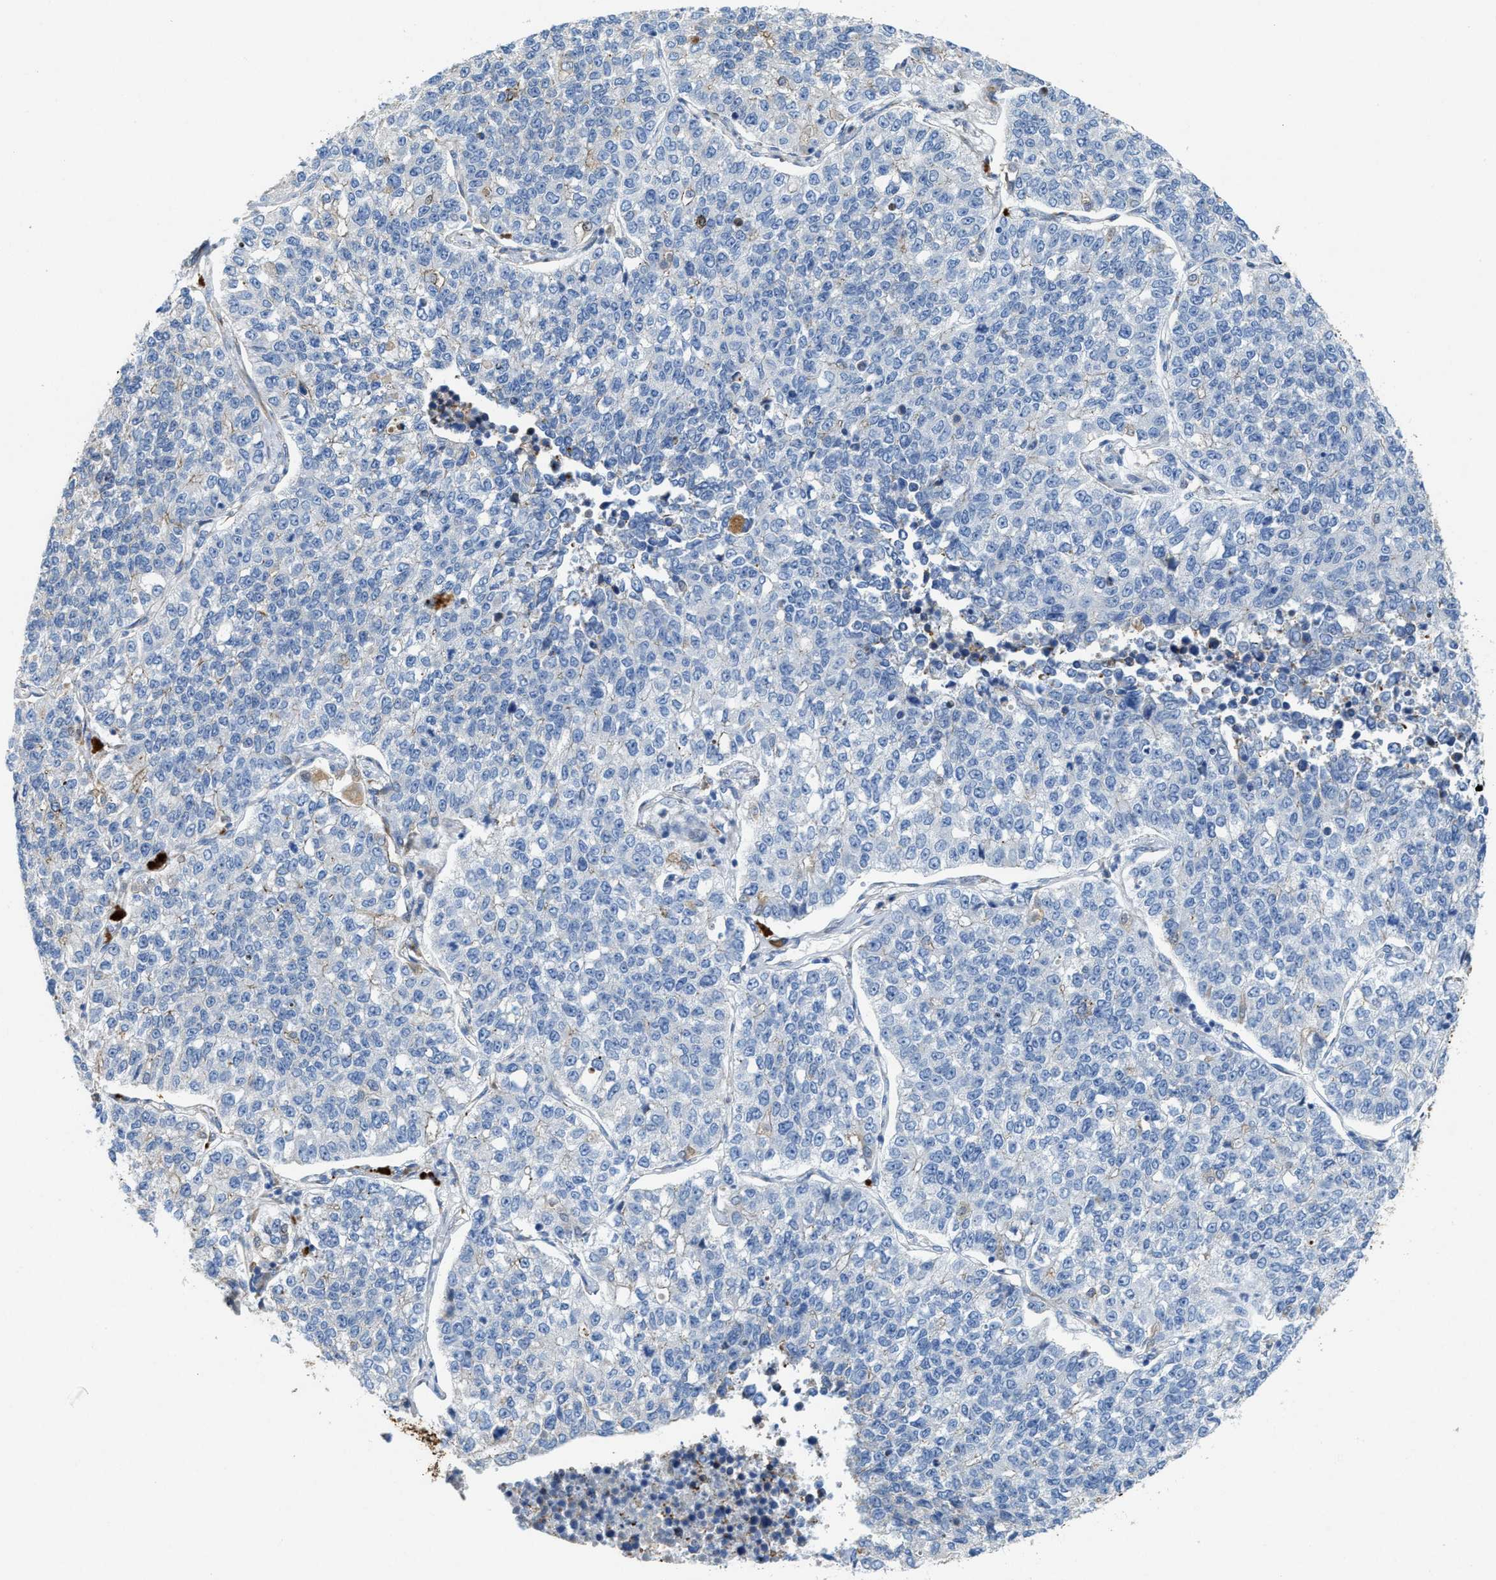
{"staining": {"intensity": "negative", "quantity": "none", "location": "none"}, "tissue": "lung cancer", "cell_type": "Tumor cells", "image_type": "cancer", "snomed": [{"axis": "morphology", "description": "Adenocarcinoma, NOS"}, {"axis": "topography", "description": "Lung"}], "caption": "Immunohistochemistry (IHC) of lung adenocarcinoma demonstrates no staining in tumor cells. The staining was performed using DAB (3,3'-diaminobenzidine) to visualize the protein expression in brown, while the nuclei were stained in blue with hematoxylin (Magnification: 20x).", "gene": "ASS1", "patient": {"sex": "male", "age": 49}}